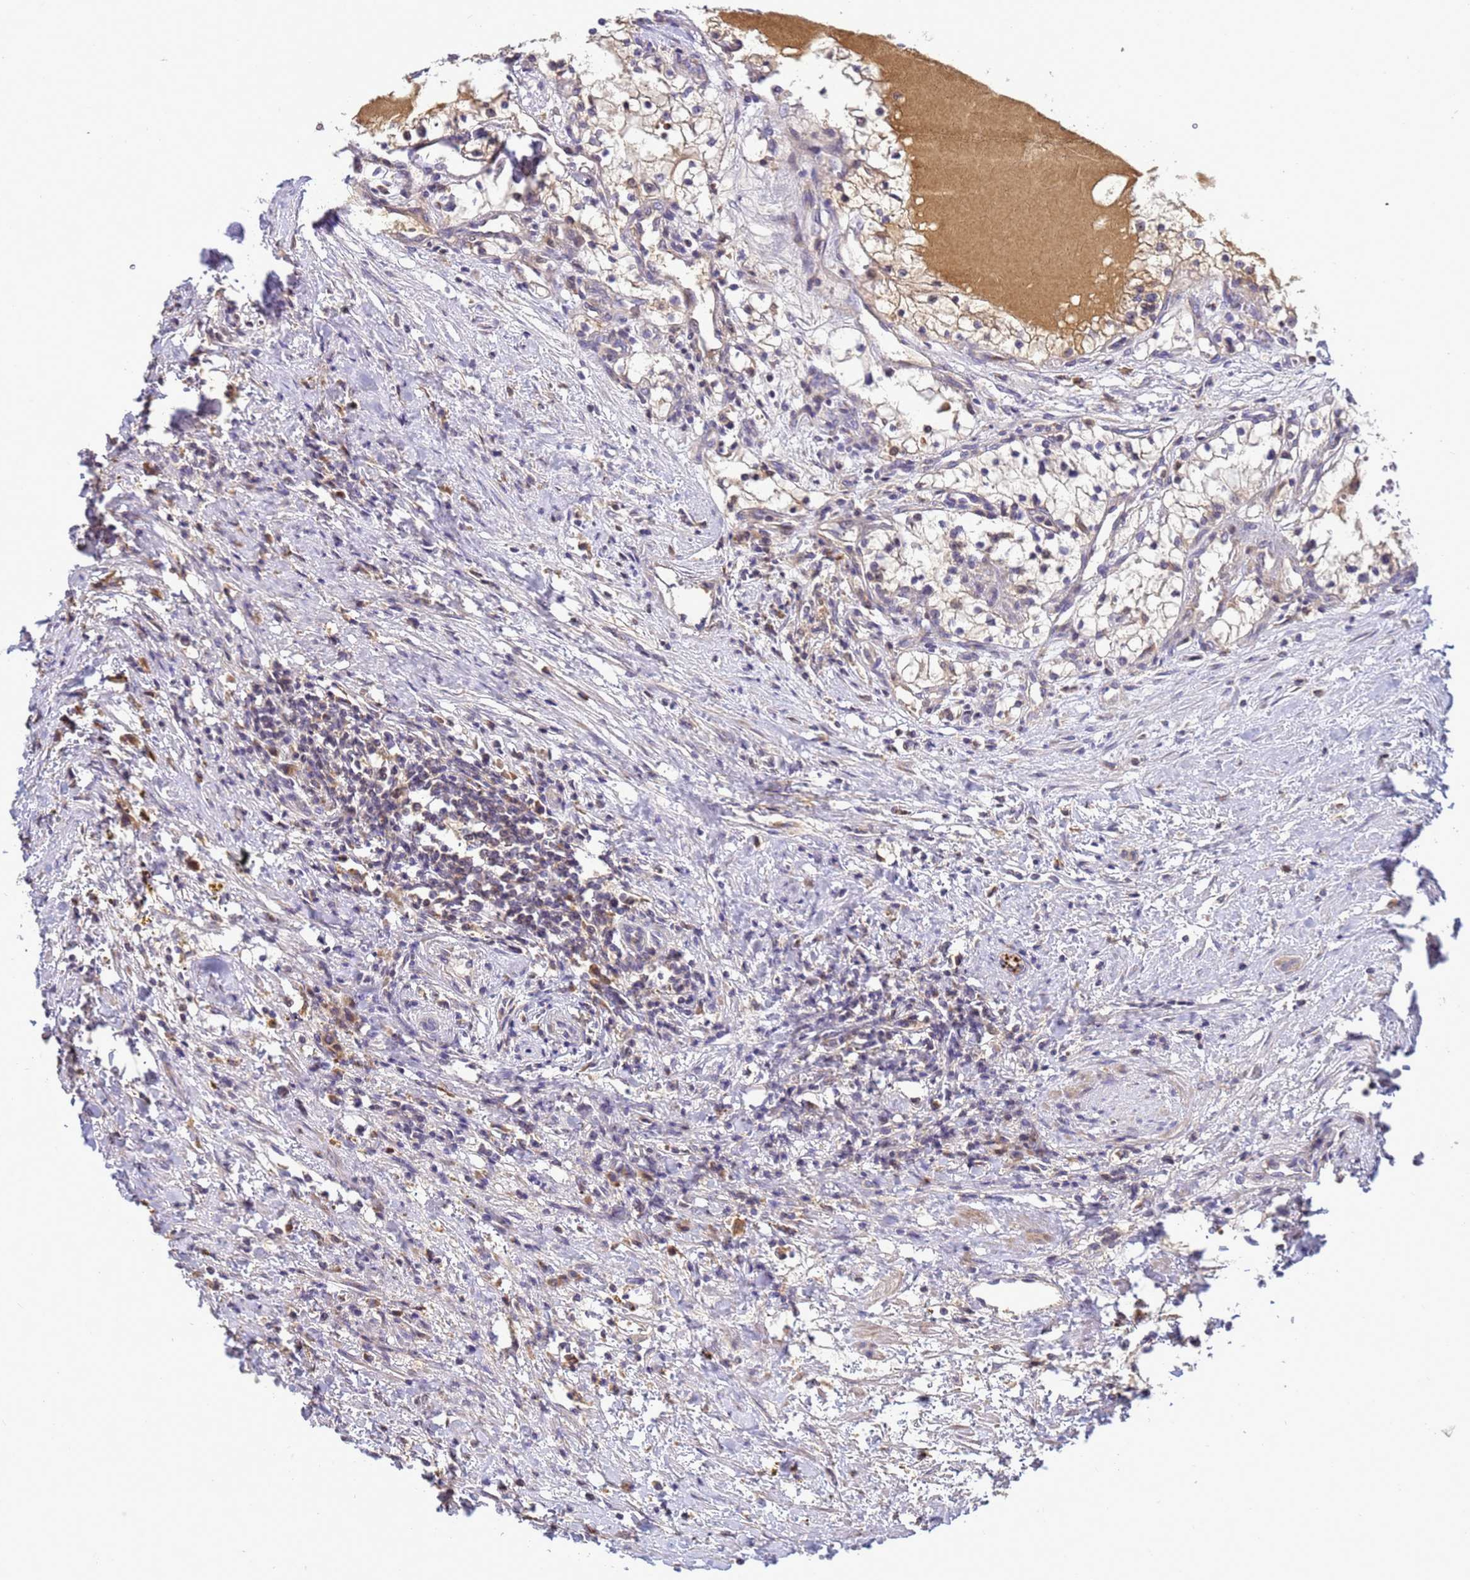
{"staining": {"intensity": "negative", "quantity": "none", "location": "none"}, "tissue": "renal cancer", "cell_type": "Tumor cells", "image_type": "cancer", "snomed": [{"axis": "morphology", "description": "Normal tissue, NOS"}, {"axis": "morphology", "description": "Adenocarcinoma, NOS"}, {"axis": "topography", "description": "Kidney"}], "caption": "Immunohistochemistry photomicrograph of renal cancer (adenocarcinoma) stained for a protein (brown), which displays no positivity in tumor cells. The staining is performed using DAB brown chromogen with nuclei counter-stained in using hematoxylin.", "gene": "TMEM74B", "patient": {"sex": "male", "age": 68}}